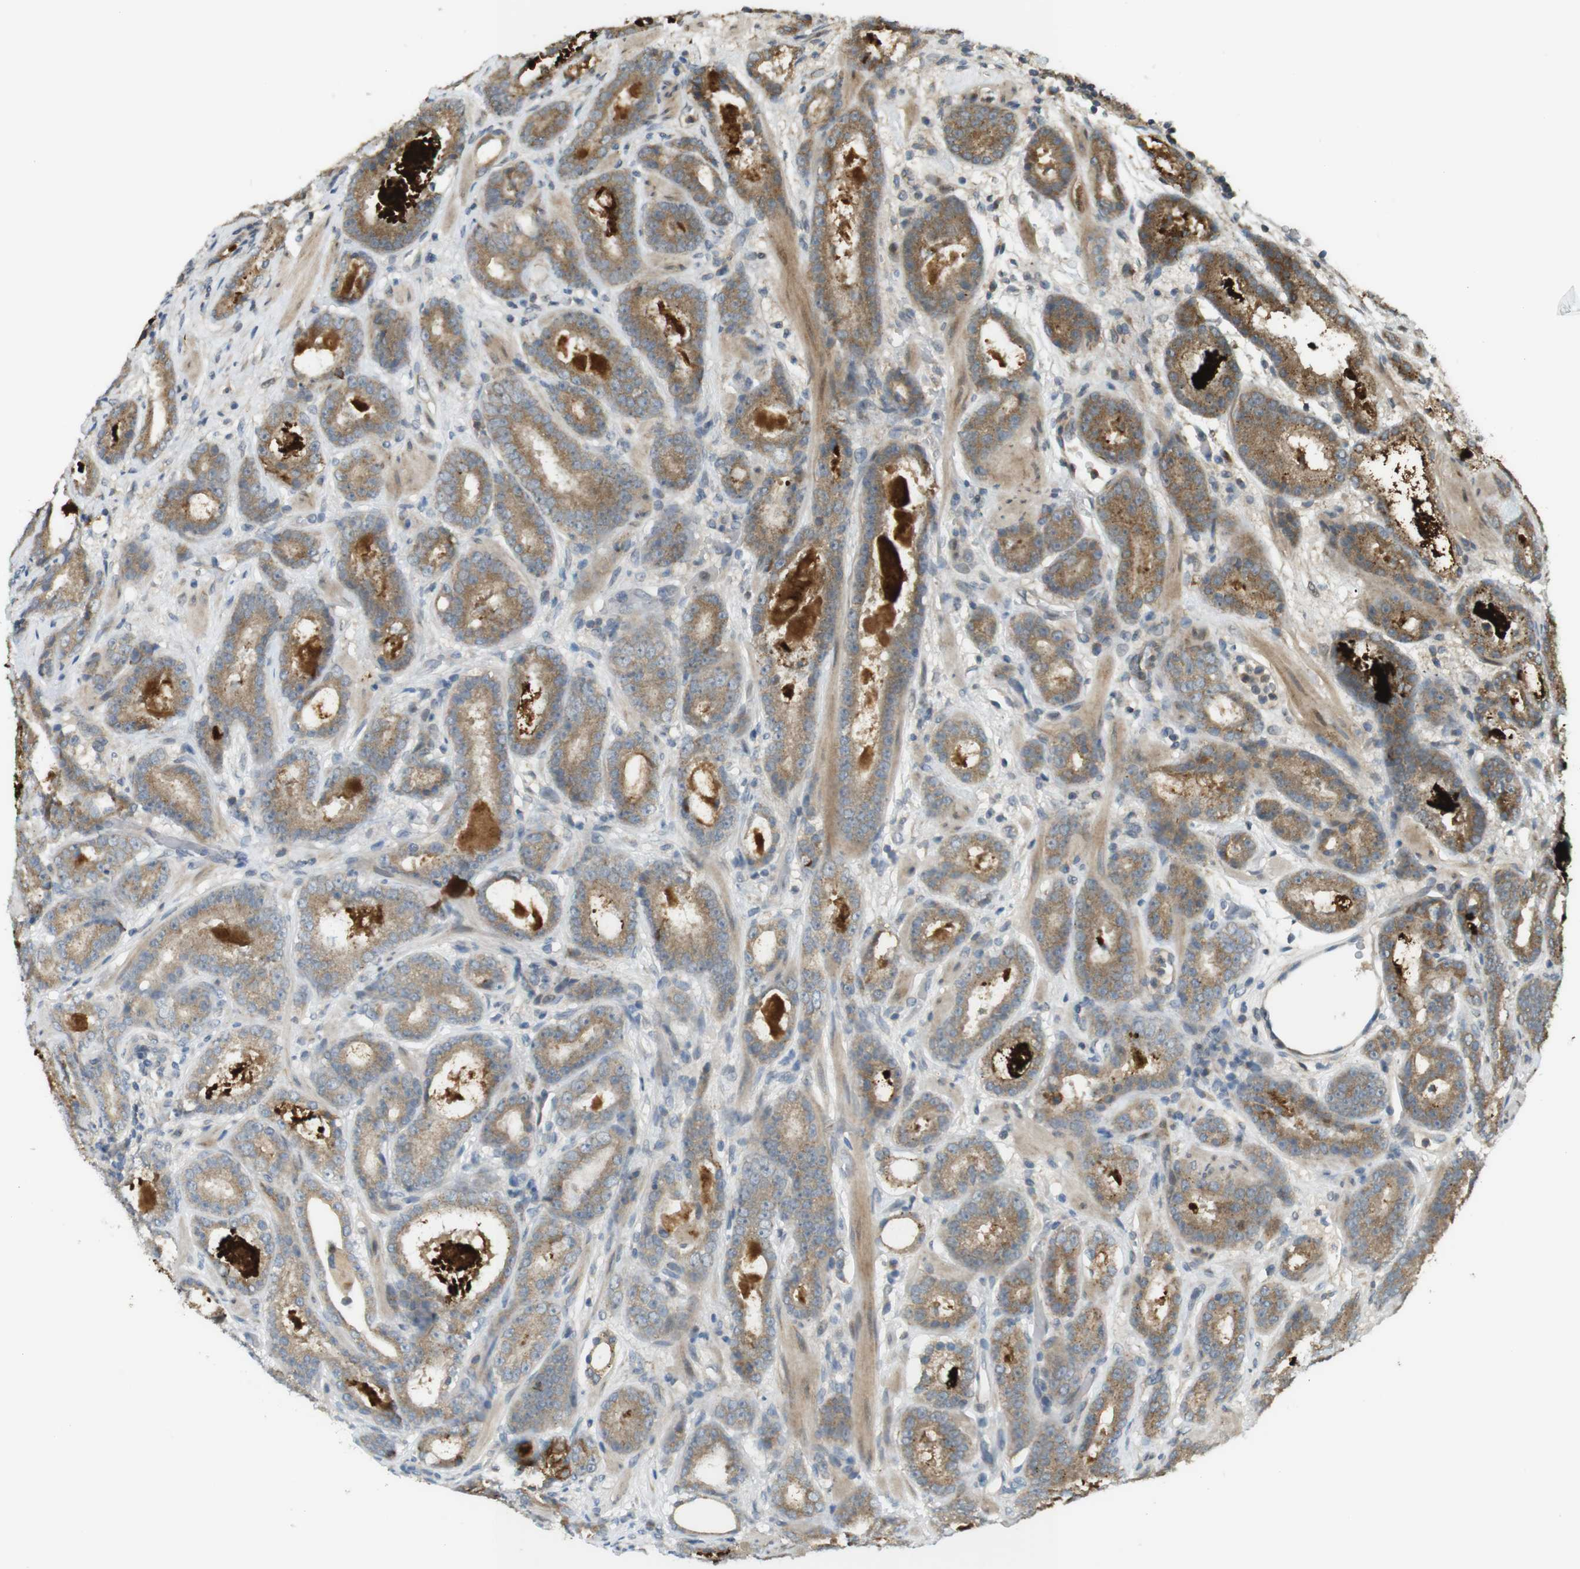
{"staining": {"intensity": "moderate", "quantity": ">75%", "location": "cytoplasmic/membranous"}, "tissue": "prostate cancer", "cell_type": "Tumor cells", "image_type": "cancer", "snomed": [{"axis": "morphology", "description": "Adenocarcinoma, Low grade"}, {"axis": "topography", "description": "Prostate"}], "caption": "Prostate low-grade adenocarcinoma stained for a protein shows moderate cytoplasmic/membranous positivity in tumor cells.", "gene": "CLRN3", "patient": {"sex": "male", "age": 69}}